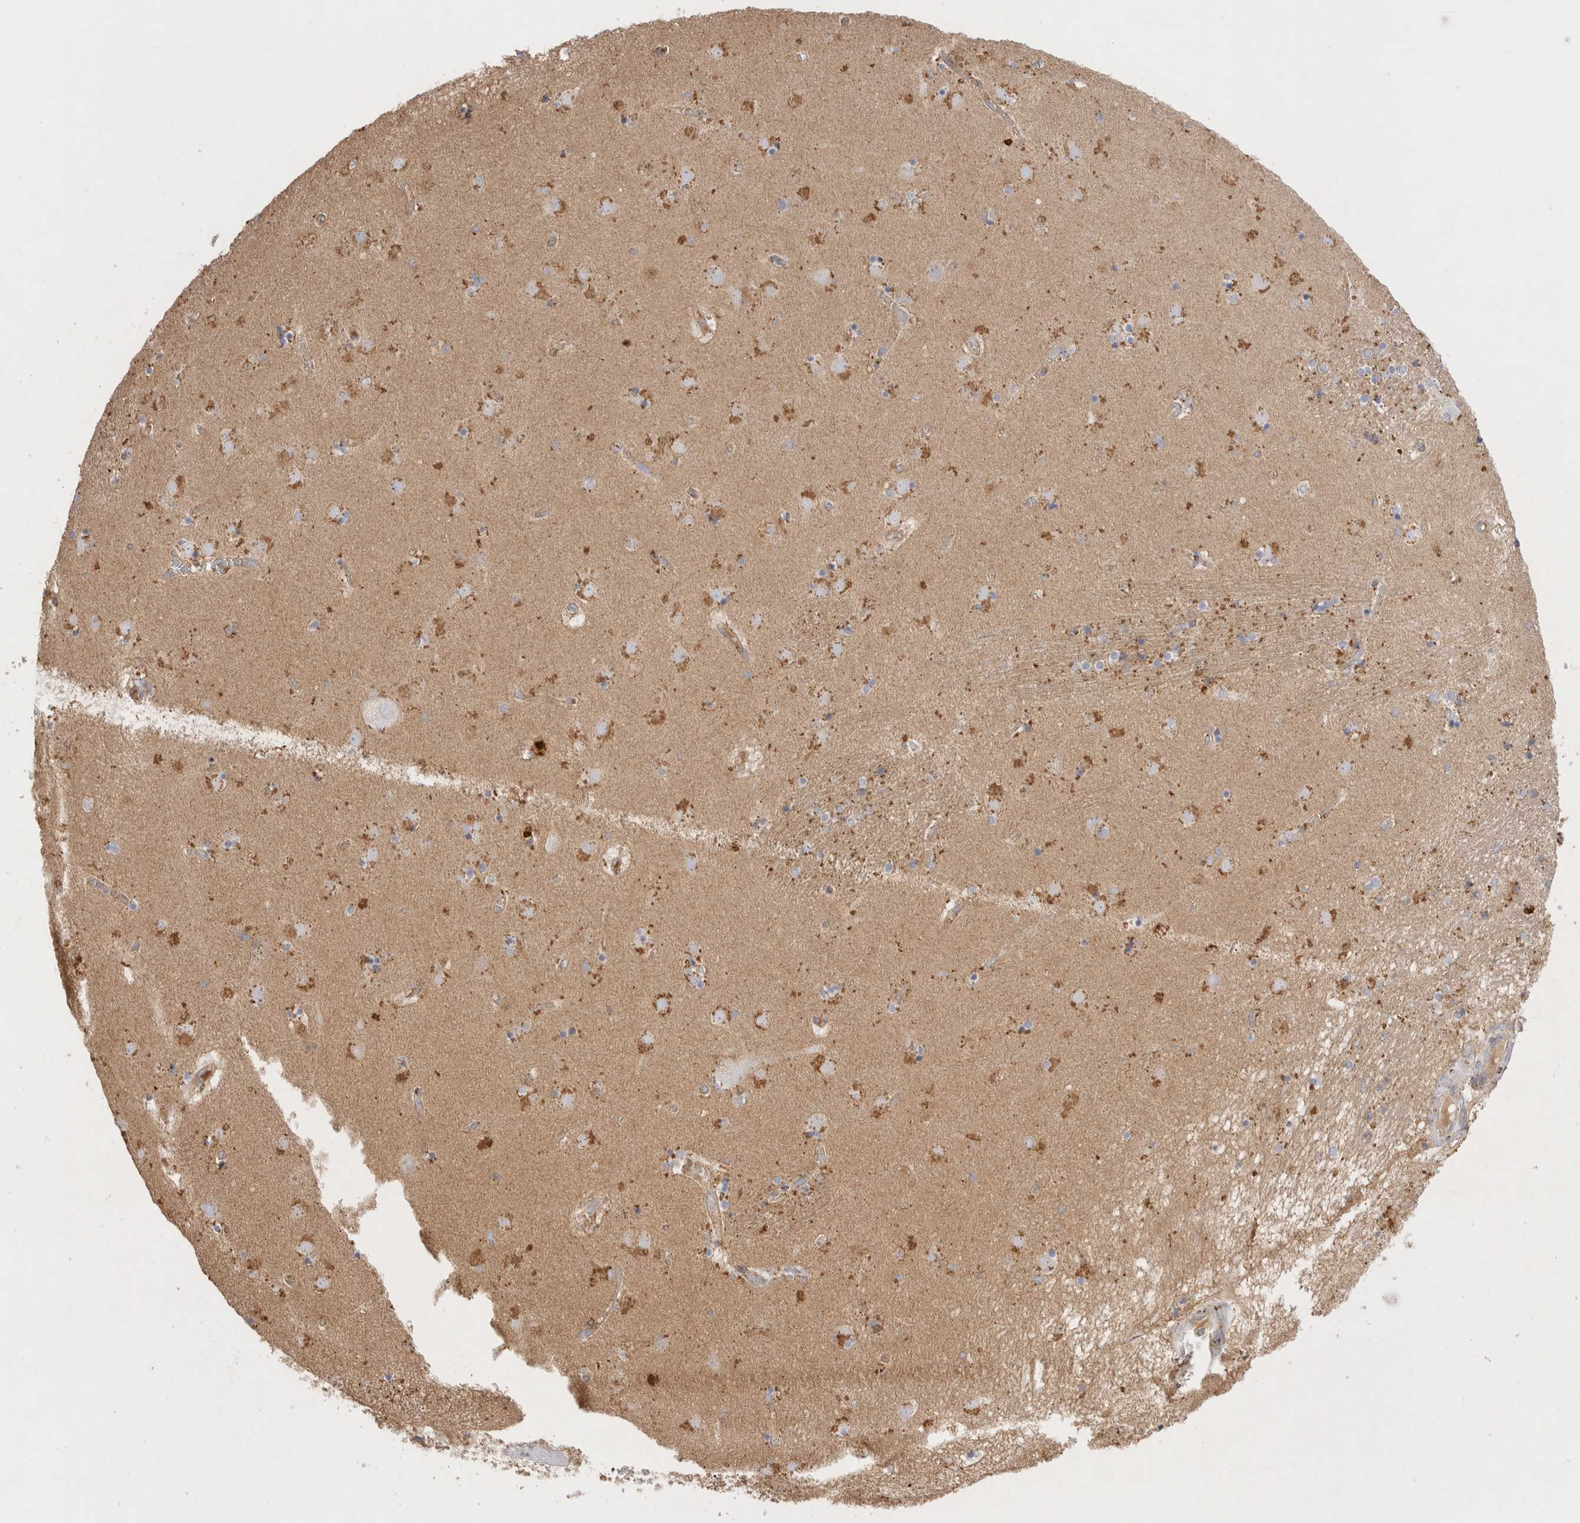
{"staining": {"intensity": "moderate", "quantity": "<25%", "location": "cytoplasmic/membranous"}, "tissue": "caudate", "cell_type": "Glial cells", "image_type": "normal", "snomed": [{"axis": "morphology", "description": "Normal tissue, NOS"}, {"axis": "topography", "description": "Lateral ventricle wall"}], "caption": "Glial cells display low levels of moderate cytoplasmic/membranous staining in approximately <25% of cells in benign caudate.", "gene": "CHMP6", "patient": {"sex": "male", "age": 70}}